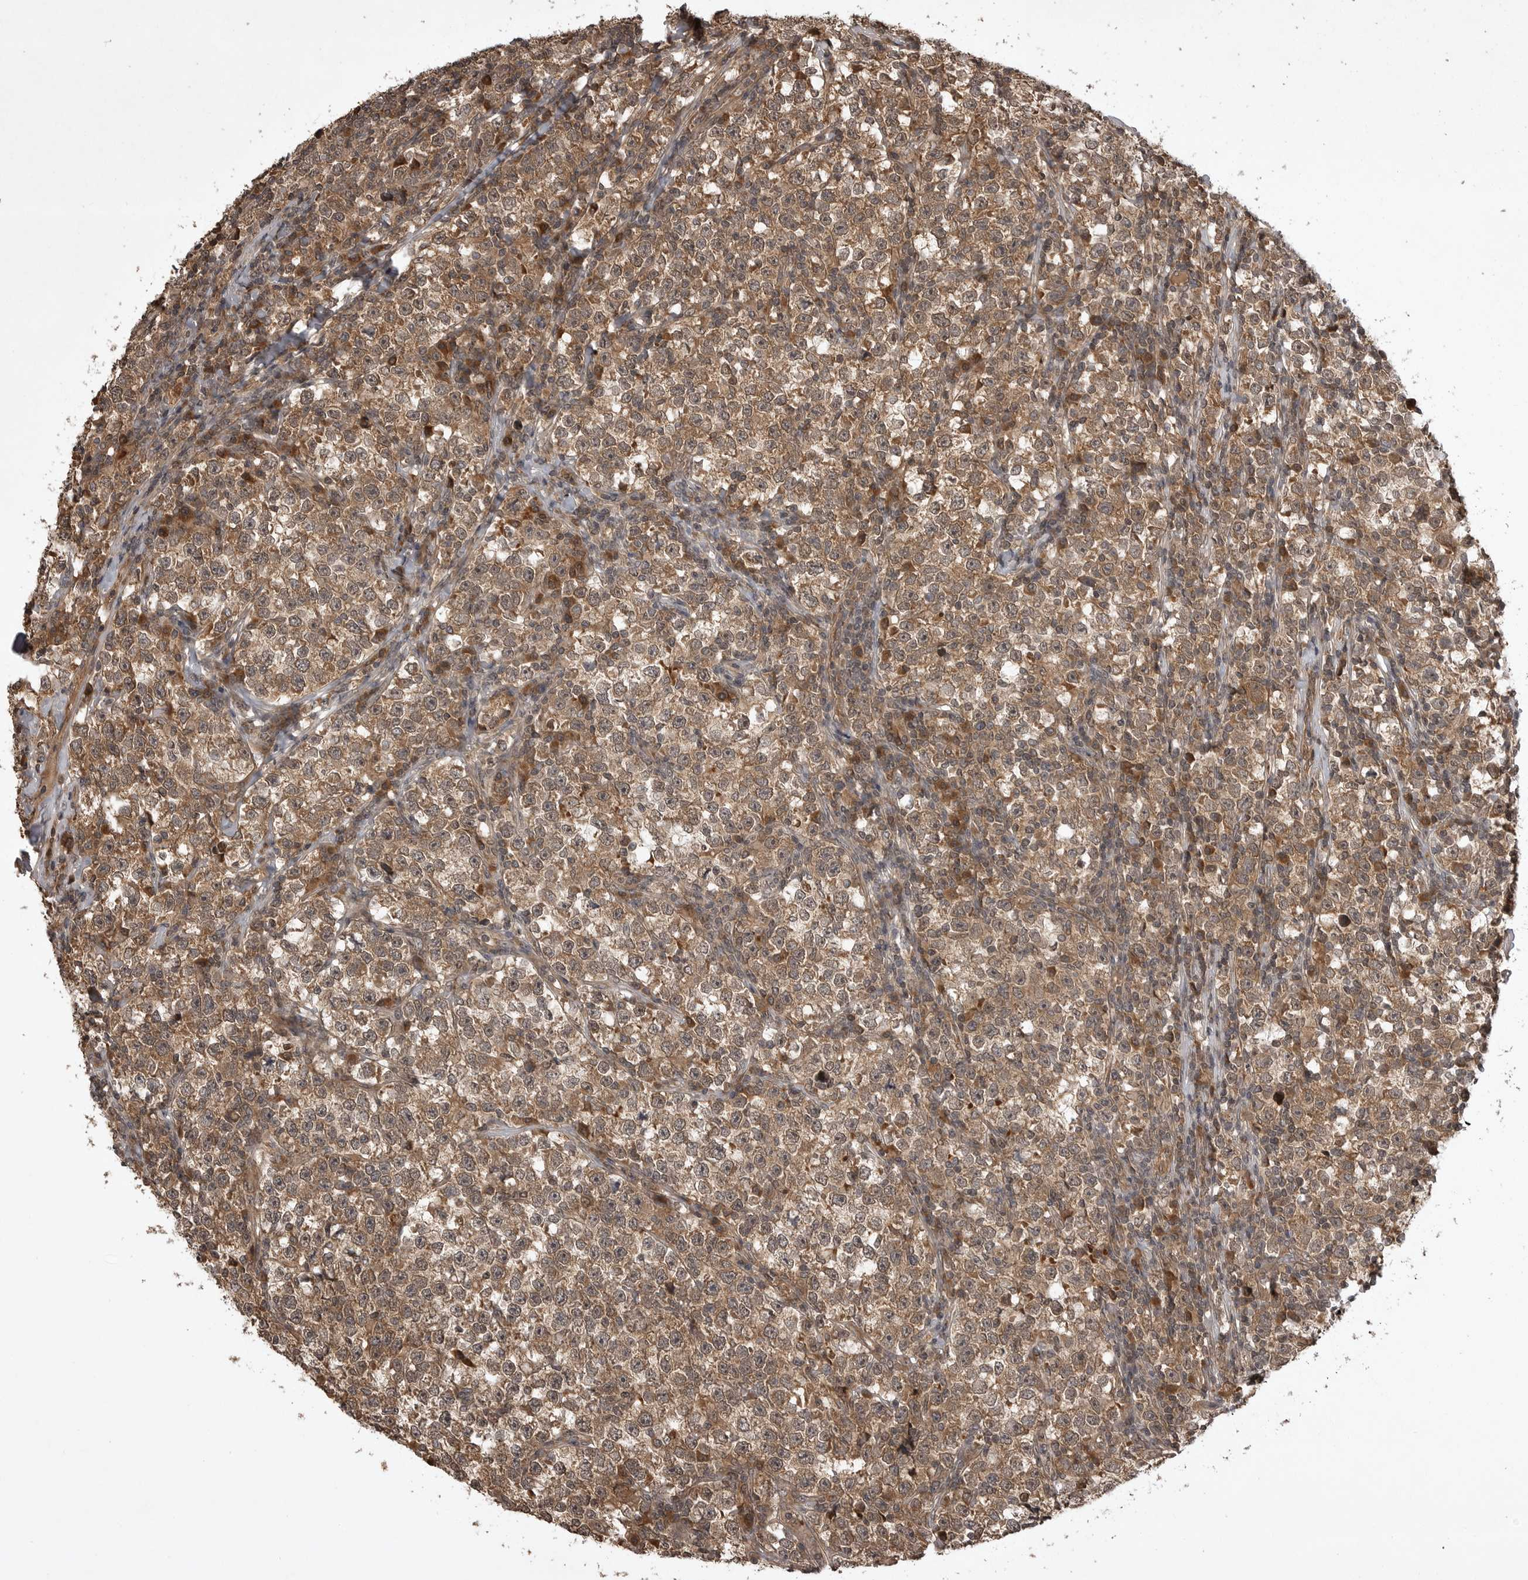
{"staining": {"intensity": "moderate", "quantity": ">75%", "location": "cytoplasmic/membranous"}, "tissue": "testis cancer", "cell_type": "Tumor cells", "image_type": "cancer", "snomed": [{"axis": "morphology", "description": "Normal tissue, NOS"}, {"axis": "morphology", "description": "Seminoma, NOS"}, {"axis": "topography", "description": "Testis"}], "caption": "This micrograph reveals immunohistochemistry (IHC) staining of human seminoma (testis), with medium moderate cytoplasmic/membranous staining in about >75% of tumor cells.", "gene": "AKAP7", "patient": {"sex": "male", "age": 43}}